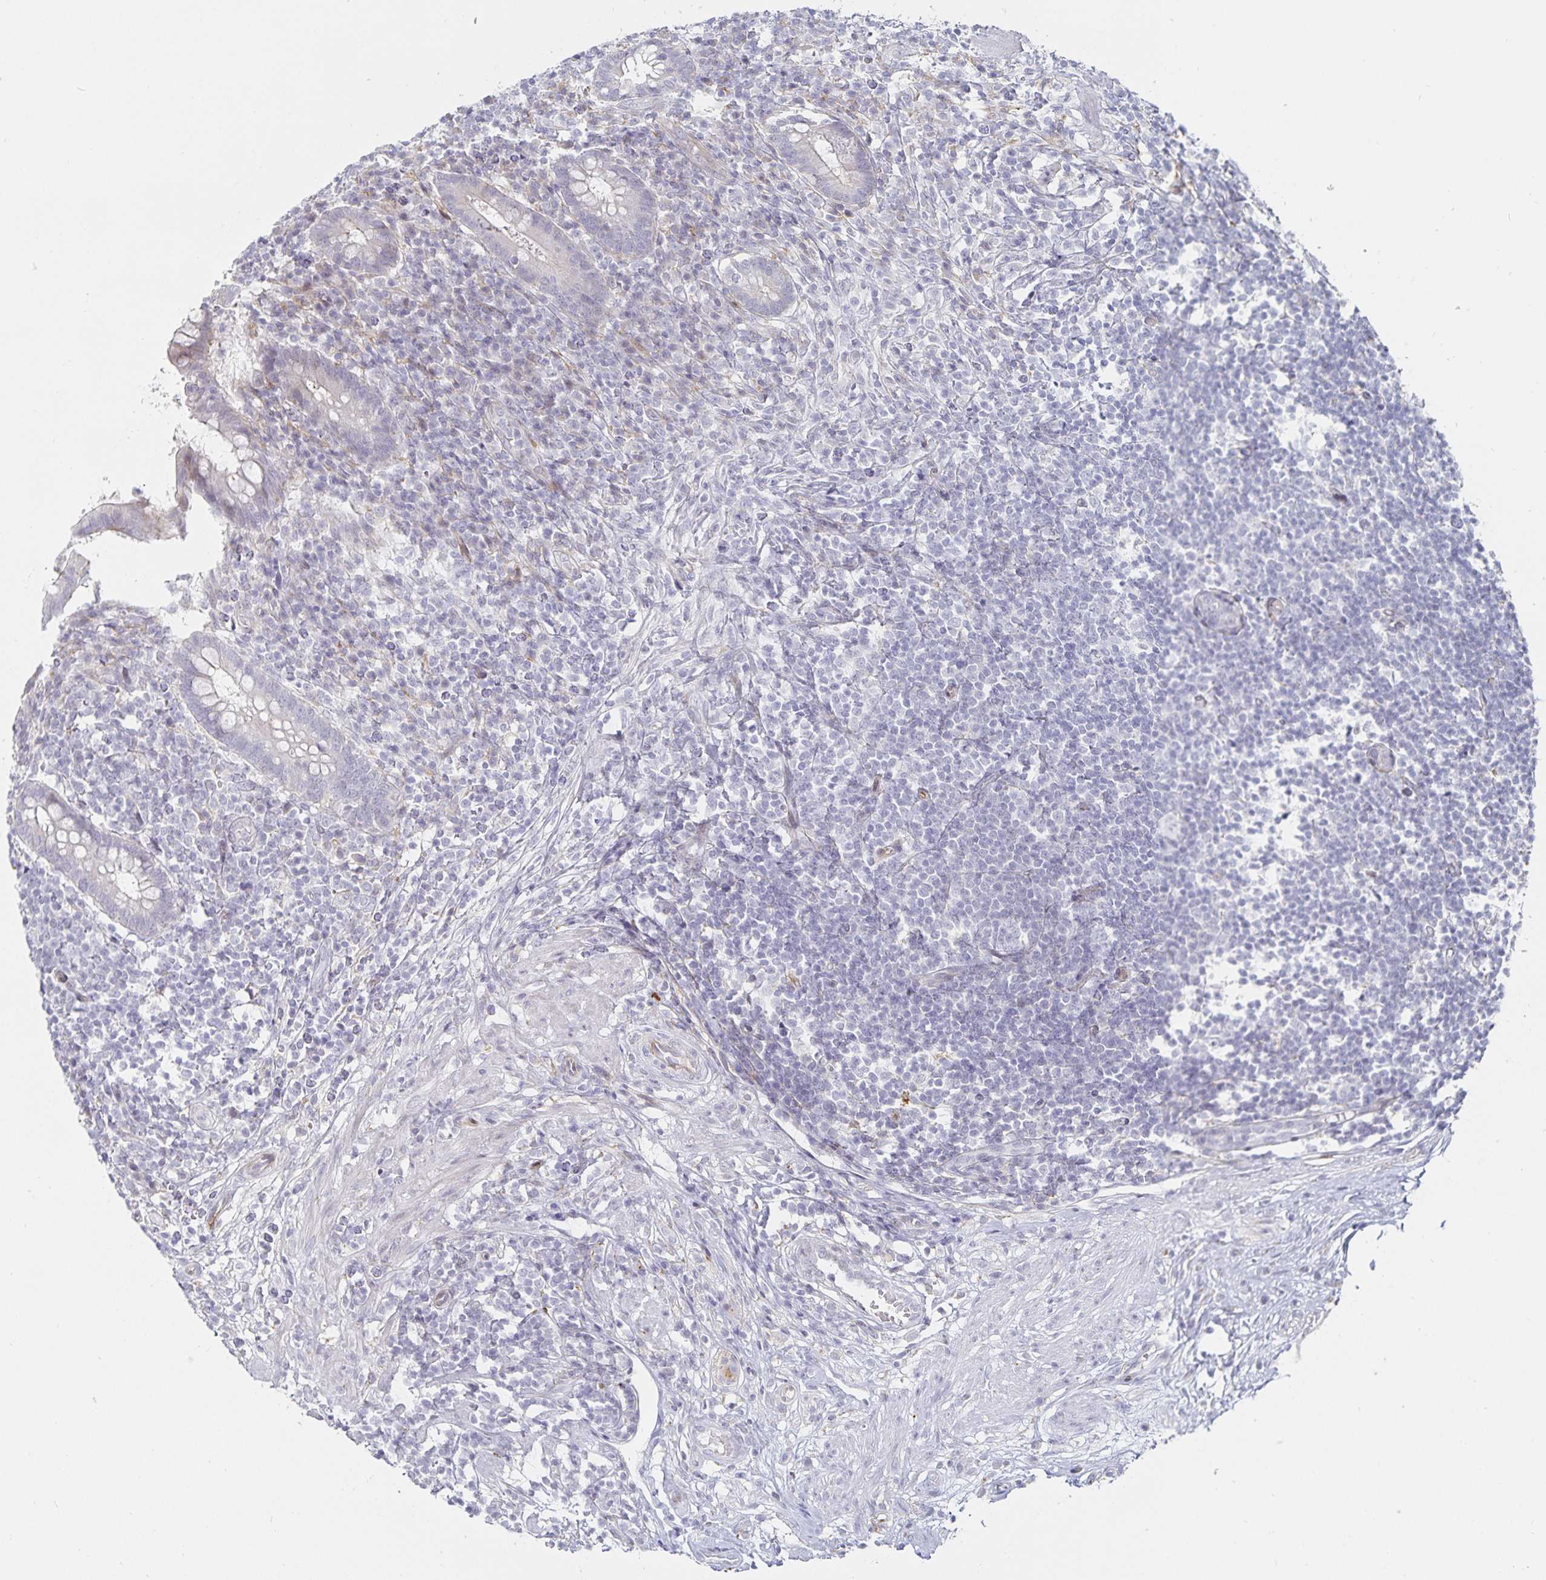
{"staining": {"intensity": "moderate", "quantity": "<25%", "location": "cytoplasmic/membranous"}, "tissue": "appendix", "cell_type": "Glandular cells", "image_type": "normal", "snomed": [{"axis": "morphology", "description": "Normal tissue, NOS"}, {"axis": "topography", "description": "Appendix"}], "caption": "High-magnification brightfield microscopy of normal appendix stained with DAB (brown) and counterstained with hematoxylin (blue). glandular cells exhibit moderate cytoplasmic/membranous positivity is seen in approximately<25% of cells.", "gene": "S100G", "patient": {"sex": "female", "age": 56}}